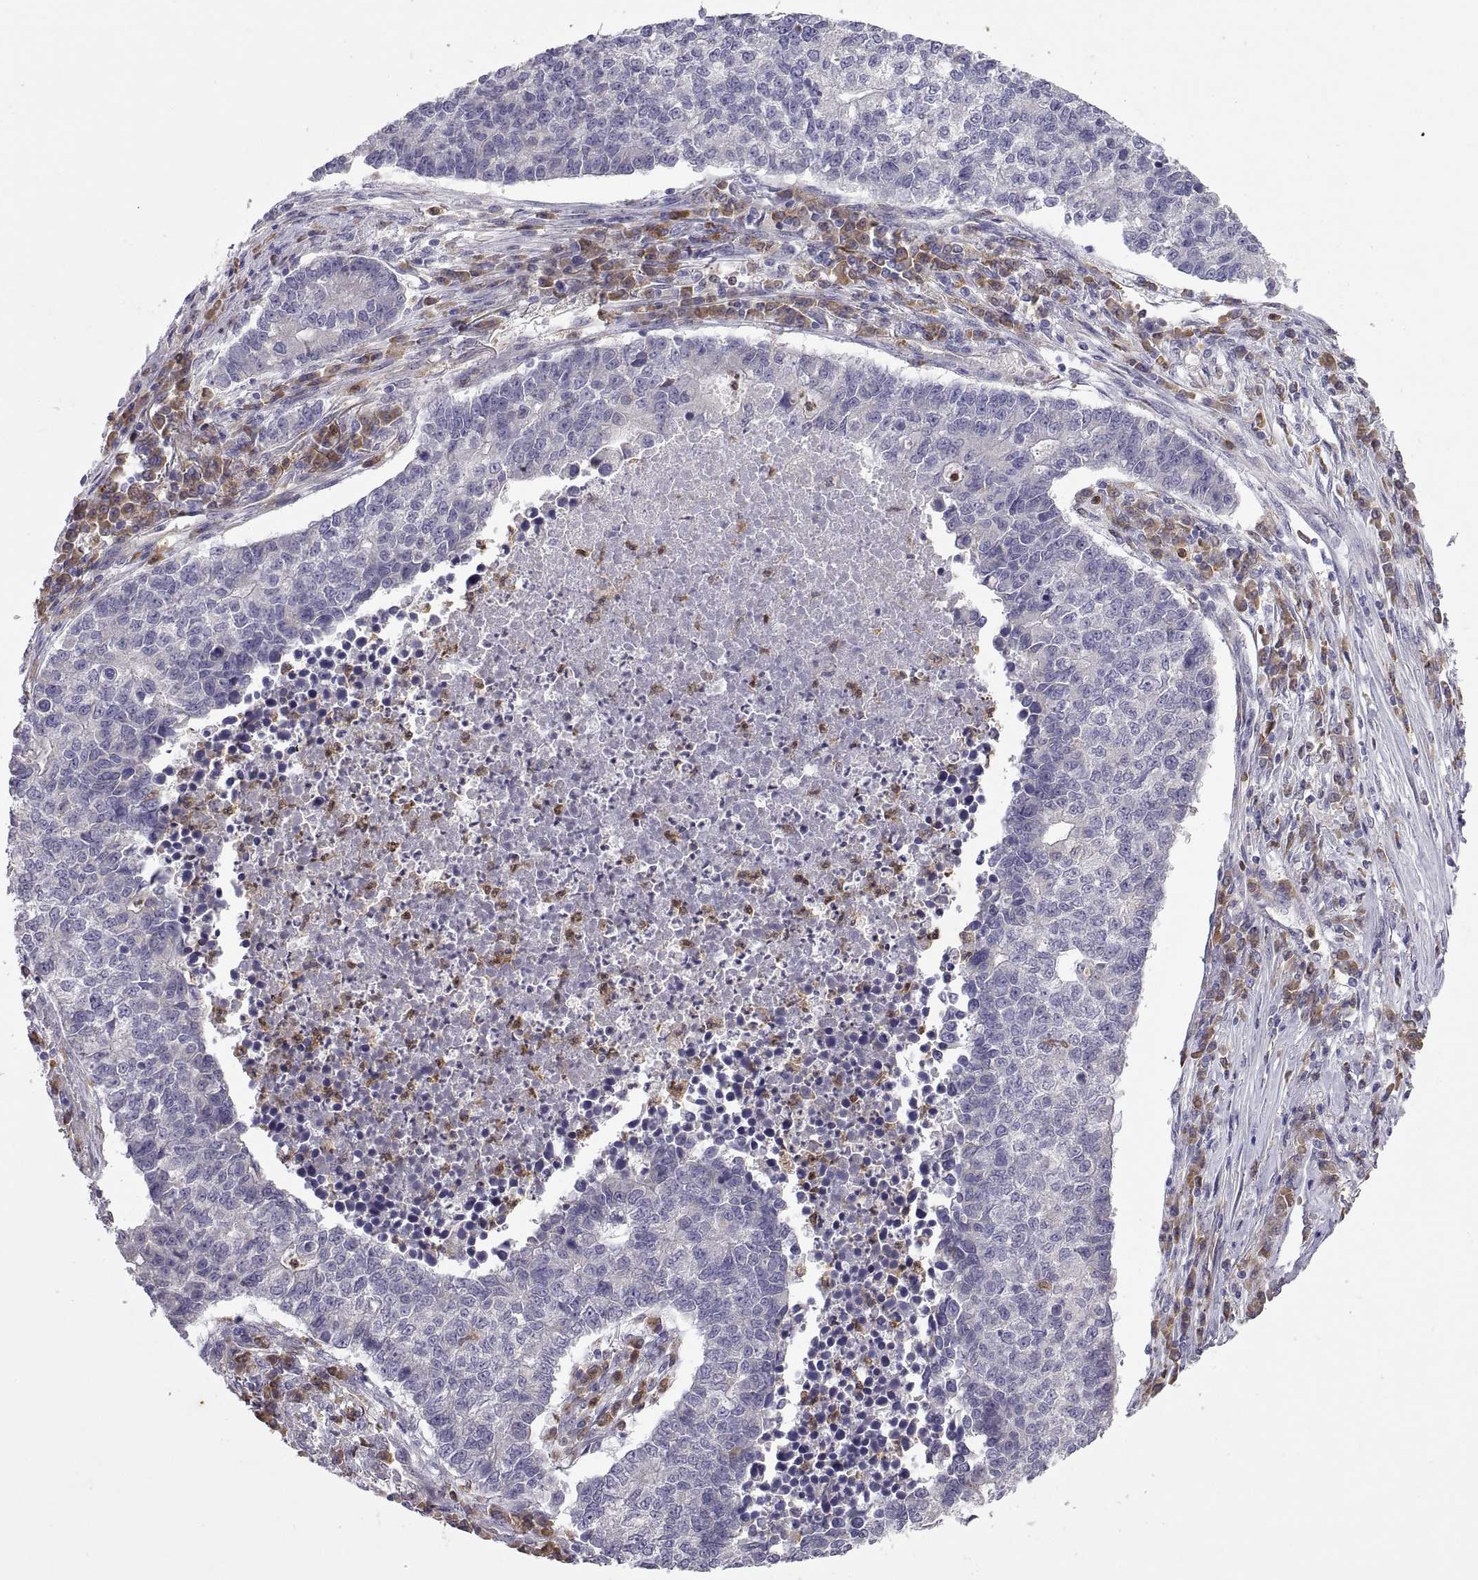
{"staining": {"intensity": "negative", "quantity": "none", "location": "none"}, "tissue": "lung cancer", "cell_type": "Tumor cells", "image_type": "cancer", "snomed": [{"axis": "morphology", "description": "Adenocarcinoma, NOS"}, {"axis": "topography", "description": "Lung"}], "caption": "High power microscopy image of an immunohistochemistry (IHC) image of lung adenocarcinoma, revealing no significant positivity in tumor cells. (DAB (3,3'-diaminobenzidine) immunohistochemistry (IHC), high magnification).", "gene": "DOK3", "patient": {"sex": "male", "age": 57}}